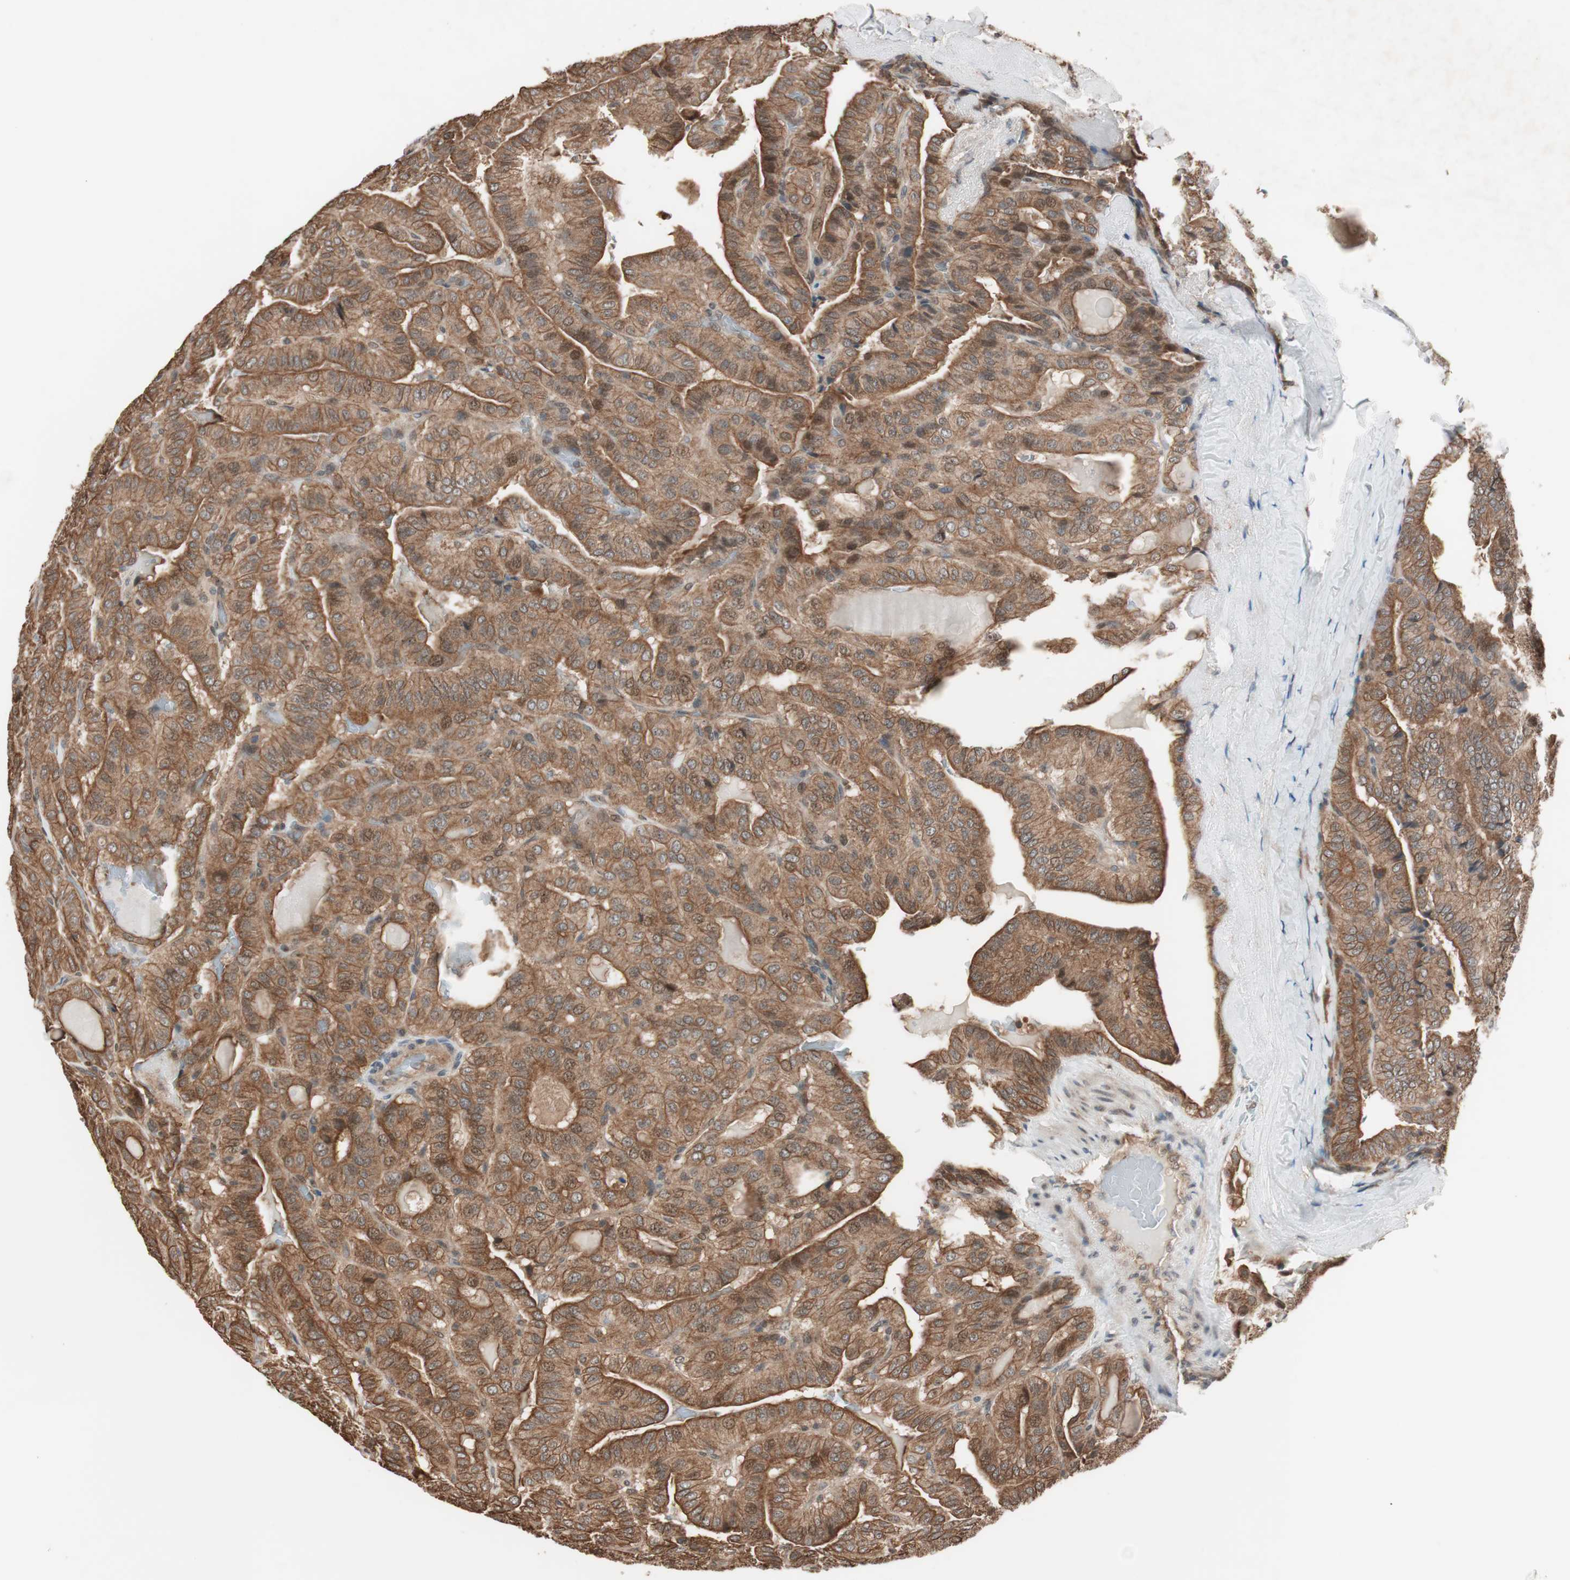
{"staining": {"intensity": "strong", "quantity": ">75%", "location": "cytoplasmic/membranous"}, "tissue": "thyroid cancer", "cell_type": "Tumor cells", "image_type": "cancer", "snomed": [{"axis": "morphology", "description": "Papillary adenocarcinoma, NOS"}, {"axis": "topography", "description": "Thyroid gland"}], "caption": "Protein staining of papillary adenocarcinoma (thyroid) tissue exhibits strong cytoplasmic/membranous staining in about >75% of tumor cells.", "gene": "FBXO5", "patient": {"sex": "male", "age": 77}}